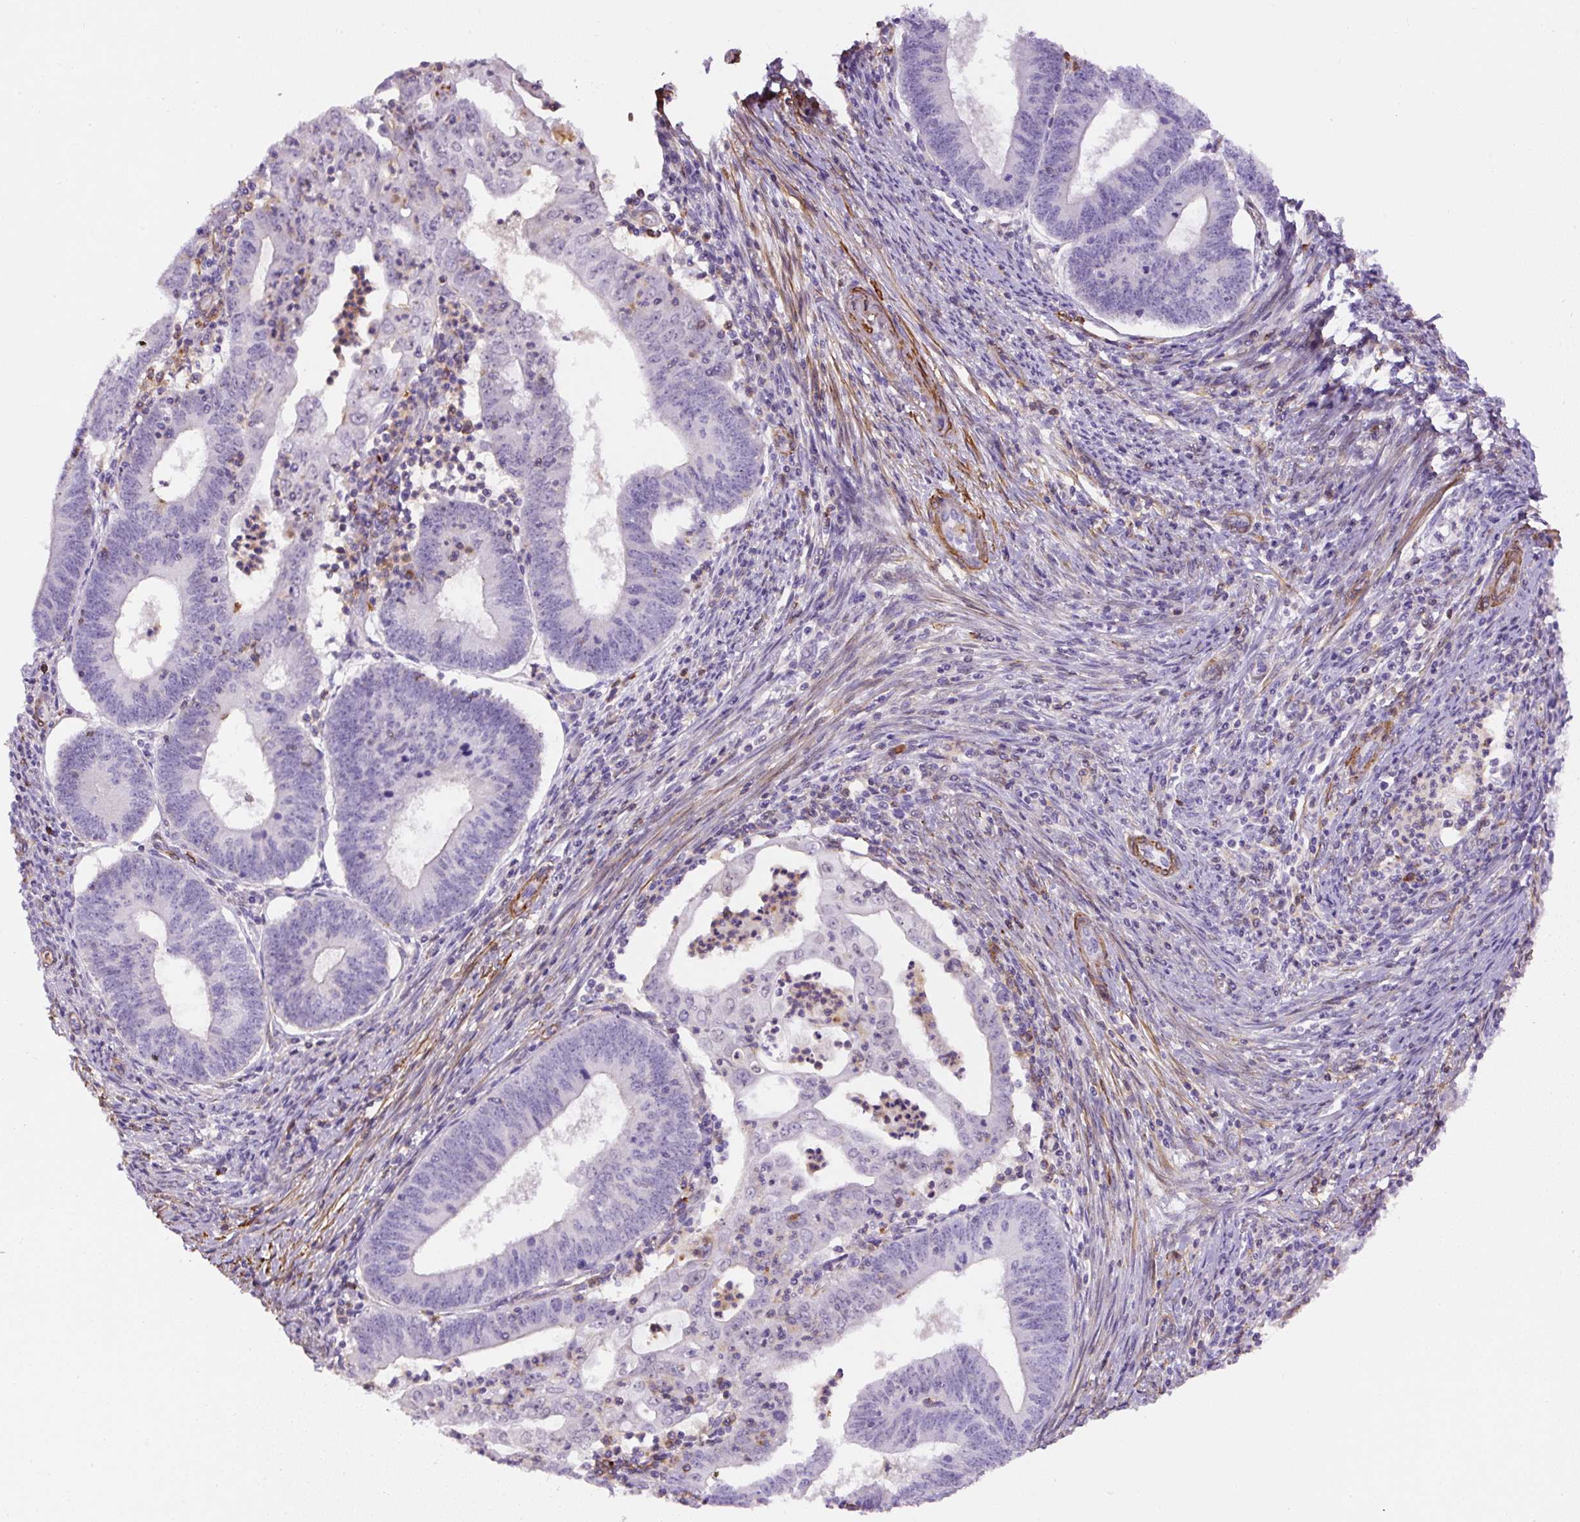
{"staining": {"intensity": "negative", "quantity": "none", "location": "none"}, "tissue": "endometrial cancer", "cell_type": "Tumor cells", "image_type": "cancer", "snomed": [{"axis": "morphology", "description": "Adenocarcinoma, NOS"}, {"axis": "topography", "description": "Endometrium"}], "caption": "This is an IHC photomicrograph of human adenocarcinoma (endometrial). There is no positivity in tumor cells.", "gene": "B3GALT5", "patient": {"sex": "female", "age": 60}}